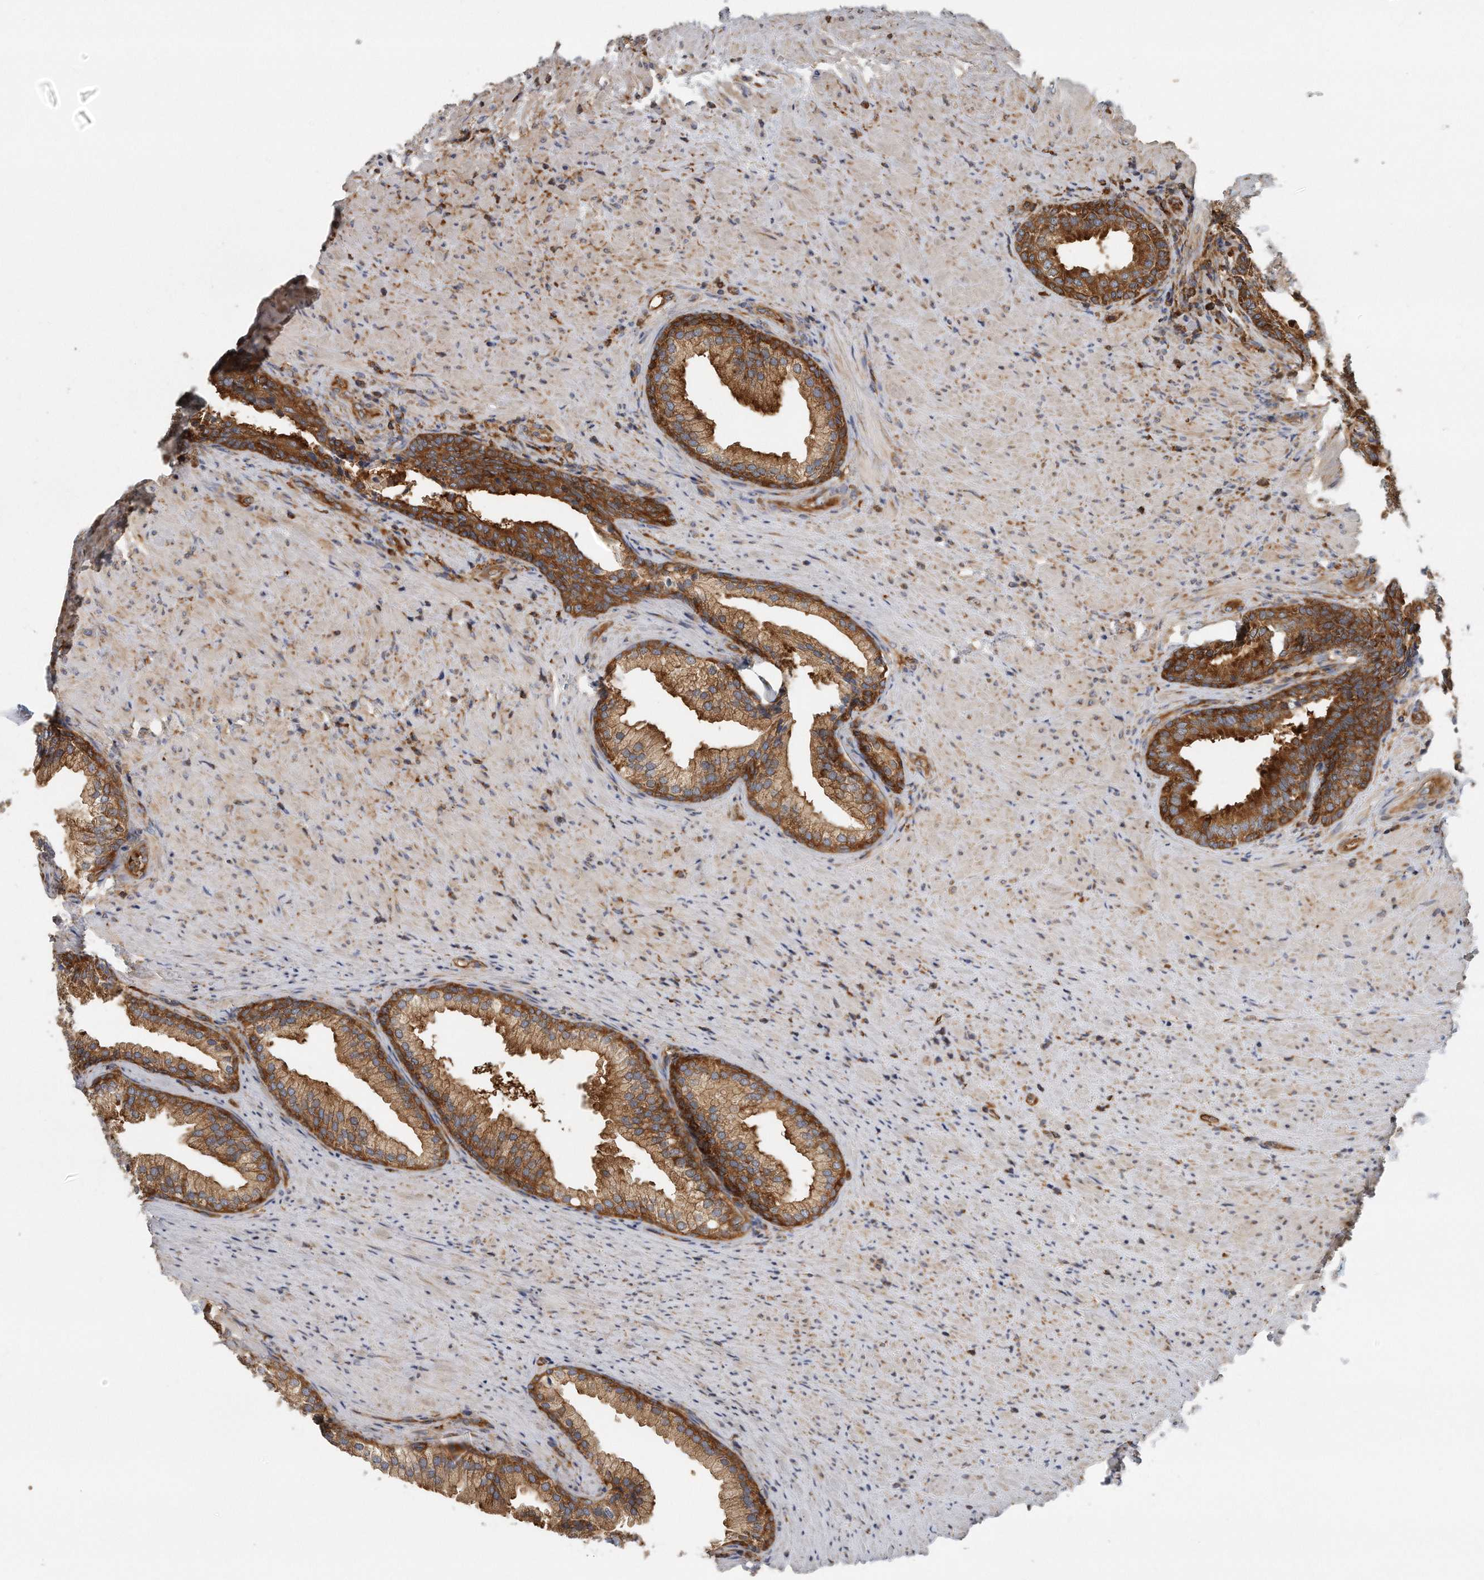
{"staining": {"intensity": "strong", "quantity": ">75%", "location": "cytoplasmic/membranous"}, "tissue": "prostate", "cell_type": "Glandular cells", "image_type": "normal", "snomed": [{"axis": "morphology", "description": "Normal tissue, NOS"}, {"axis": "topography", "description": "Prostate"}], "caption": "This histopathology image reveals immunohistochemistry (IHC) staining of unremarkable human prostate, with high strong cytoplasmic/membranous expression in approximately >75% of glandular cells.", "gene": "EIF3I", "patient": {"sex": "male", "age": 76}}